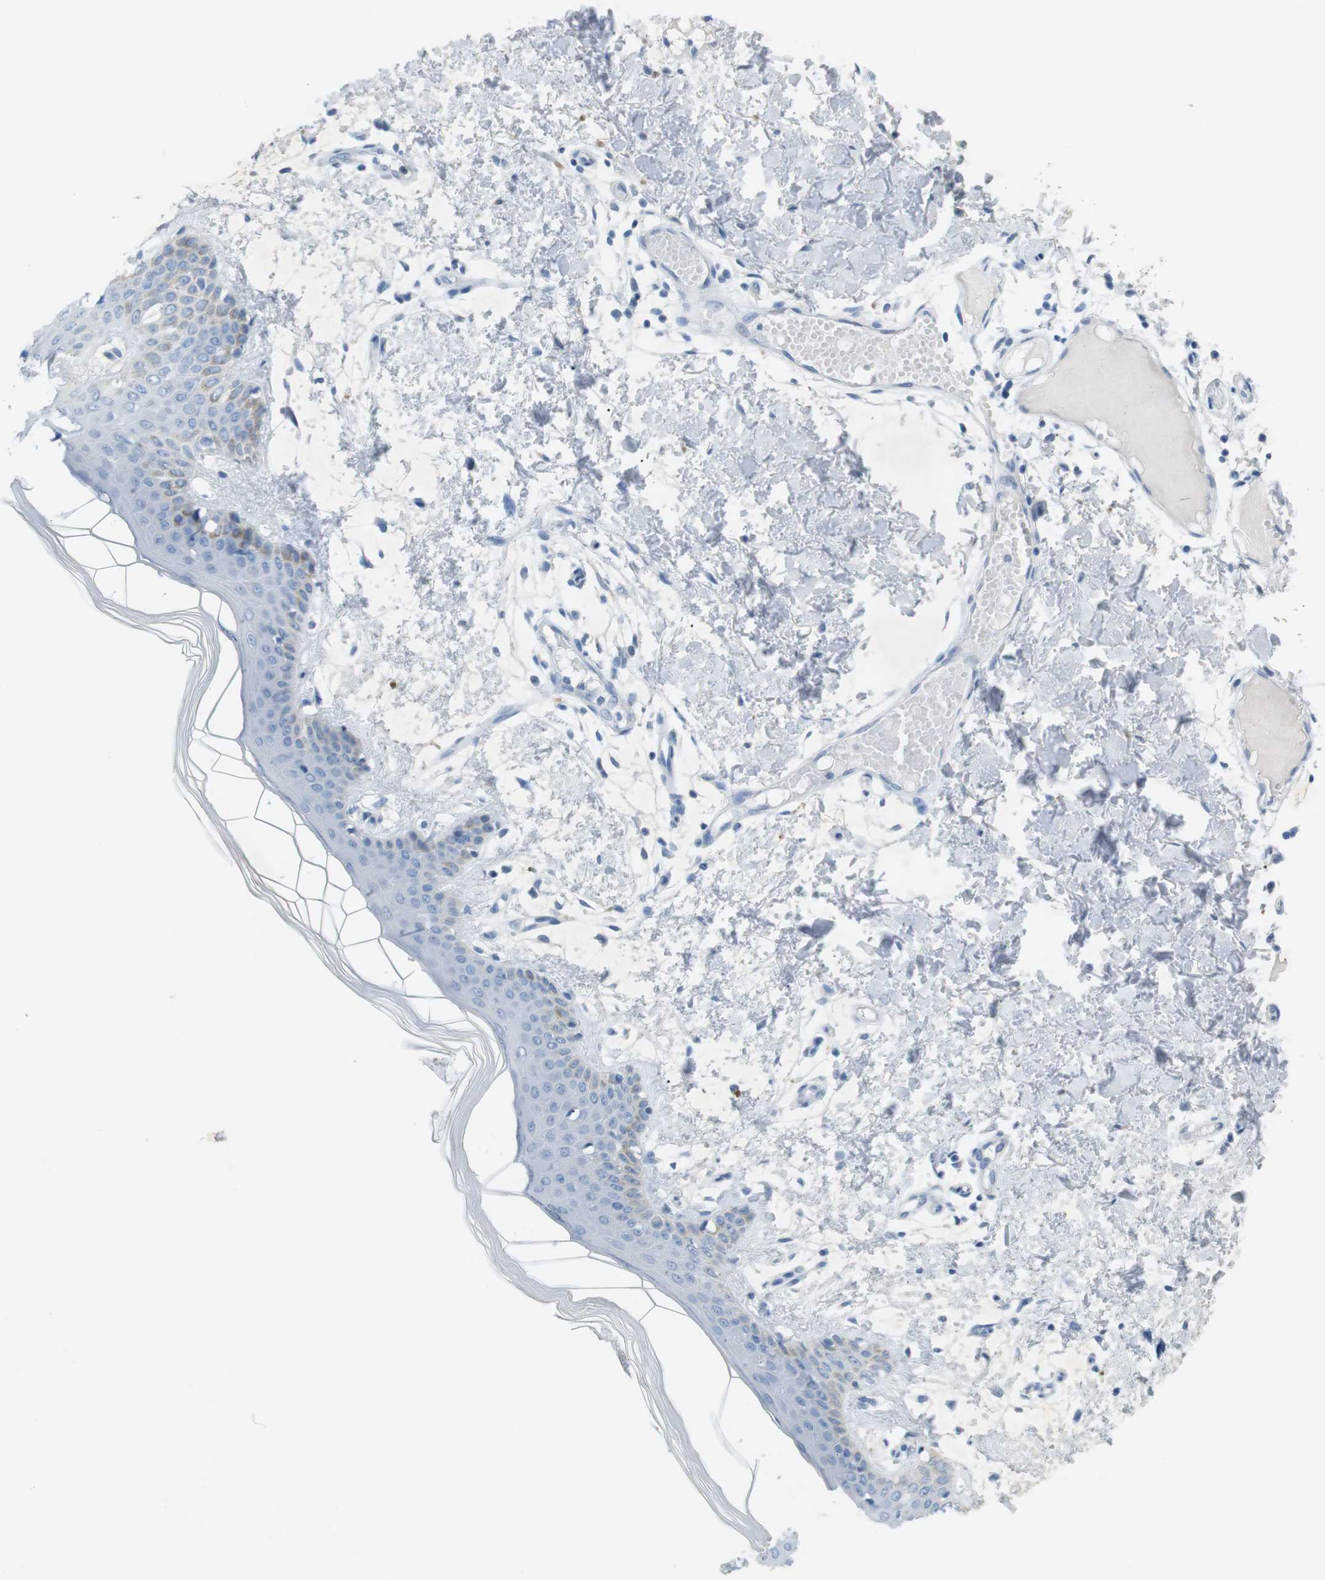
{"staining": {"intensity": "negative", "quantity": "none", "location": "none"}, "tissue": "skin", "cell_type": "Fibroblasts", "image_type": "normal", "snomed": [{"axis": "morphology", "description": "Normal tissue, NOS"}, {"axis": "topography", "description": "Skin"}], "caption": "Fibroblasts show no significant protein staining in normal skin.", "gene": "SALL4", "patient": {"sex": "male", "age": 53}}